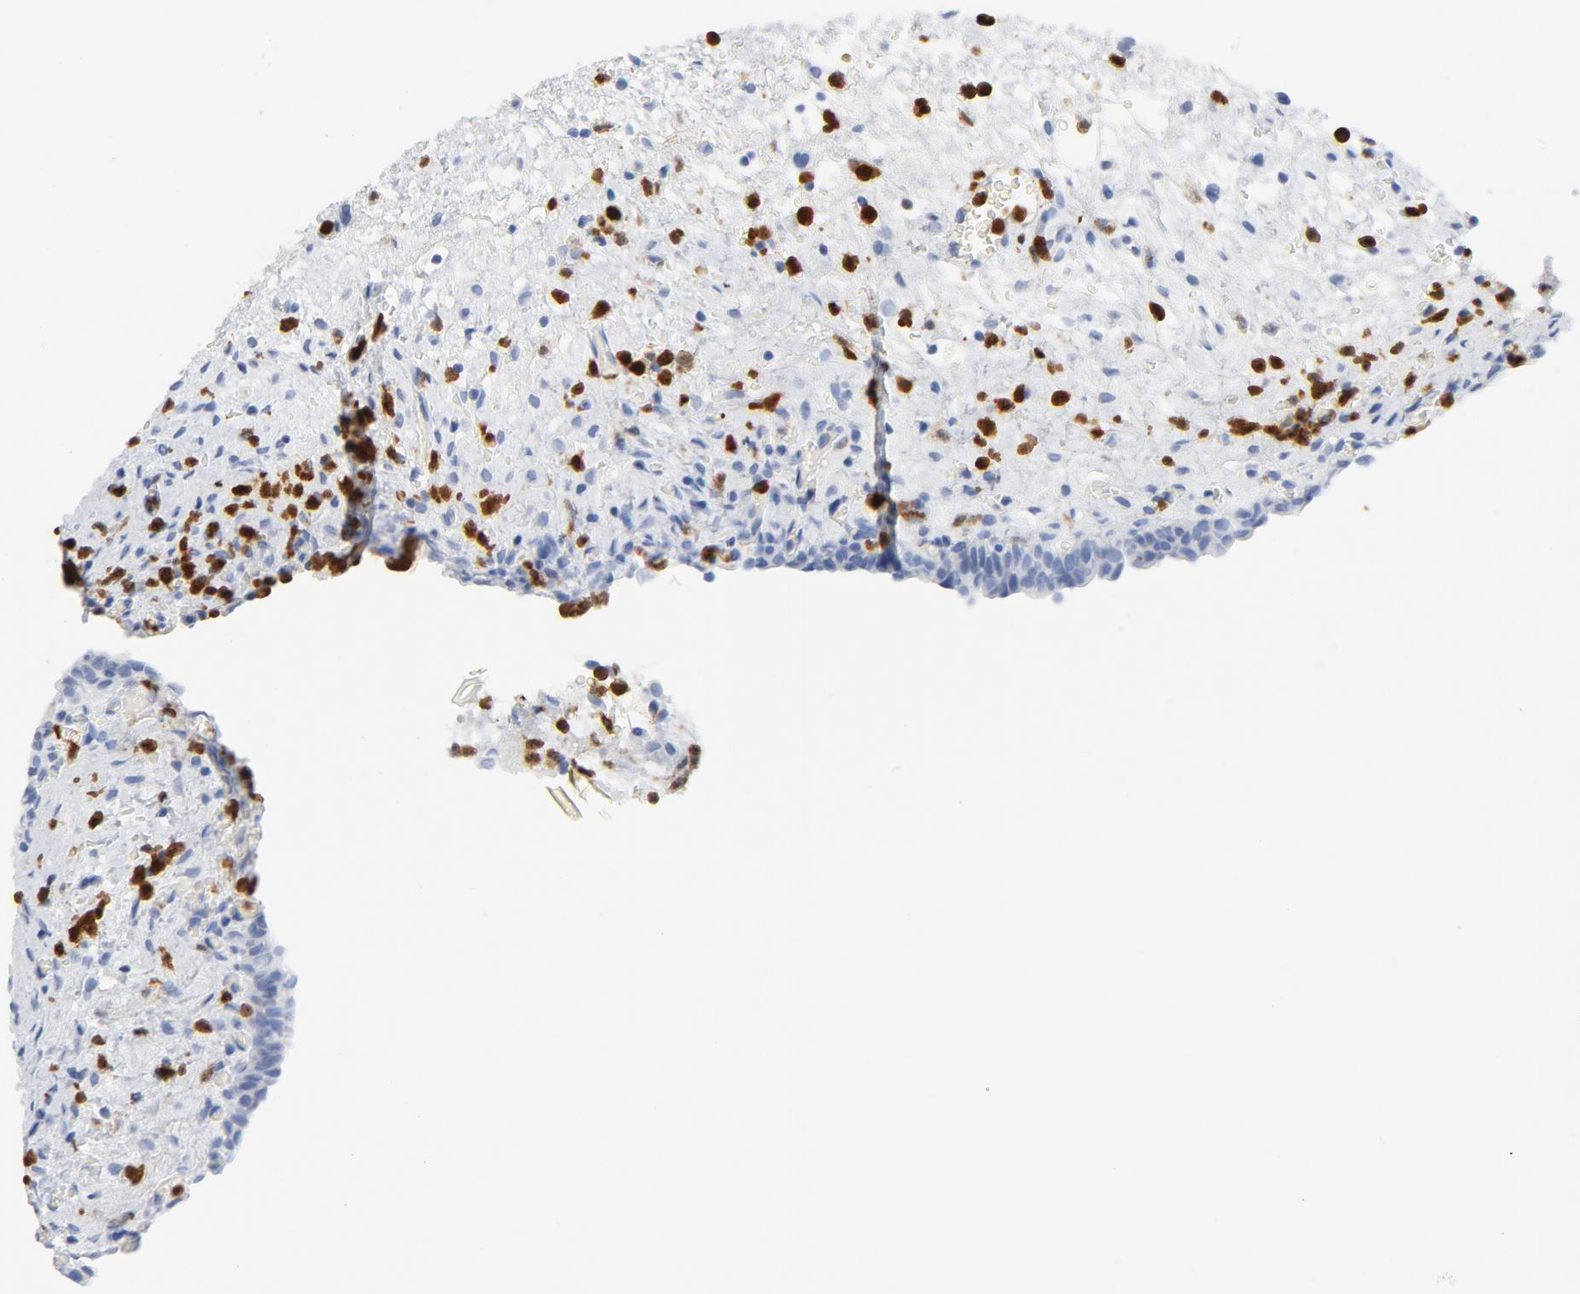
{"staining": {"intensity": "negative", "quantity": "none", "location": "none"}, "tissue": "urinary bladder", "cell_type": "Urothelial cells", "image_type": "normal", "snomed": [{"axis": "morphology", "description": "Normal tissue, NOS"}, {"axis": "morphology", "description": "Dysplasia, NOS"}, {"axis": "topography", "description": "Urinary bladder"}], "caption": "DAB (3,3'-diaminobenzidine) immunohistochemical staining of normal urinary bladder exhibits no significant expression in urothelial cells. Nuclei are stained in blue.", "gene": "NCF1", "patient": {"sex": "male", "age": 35}}